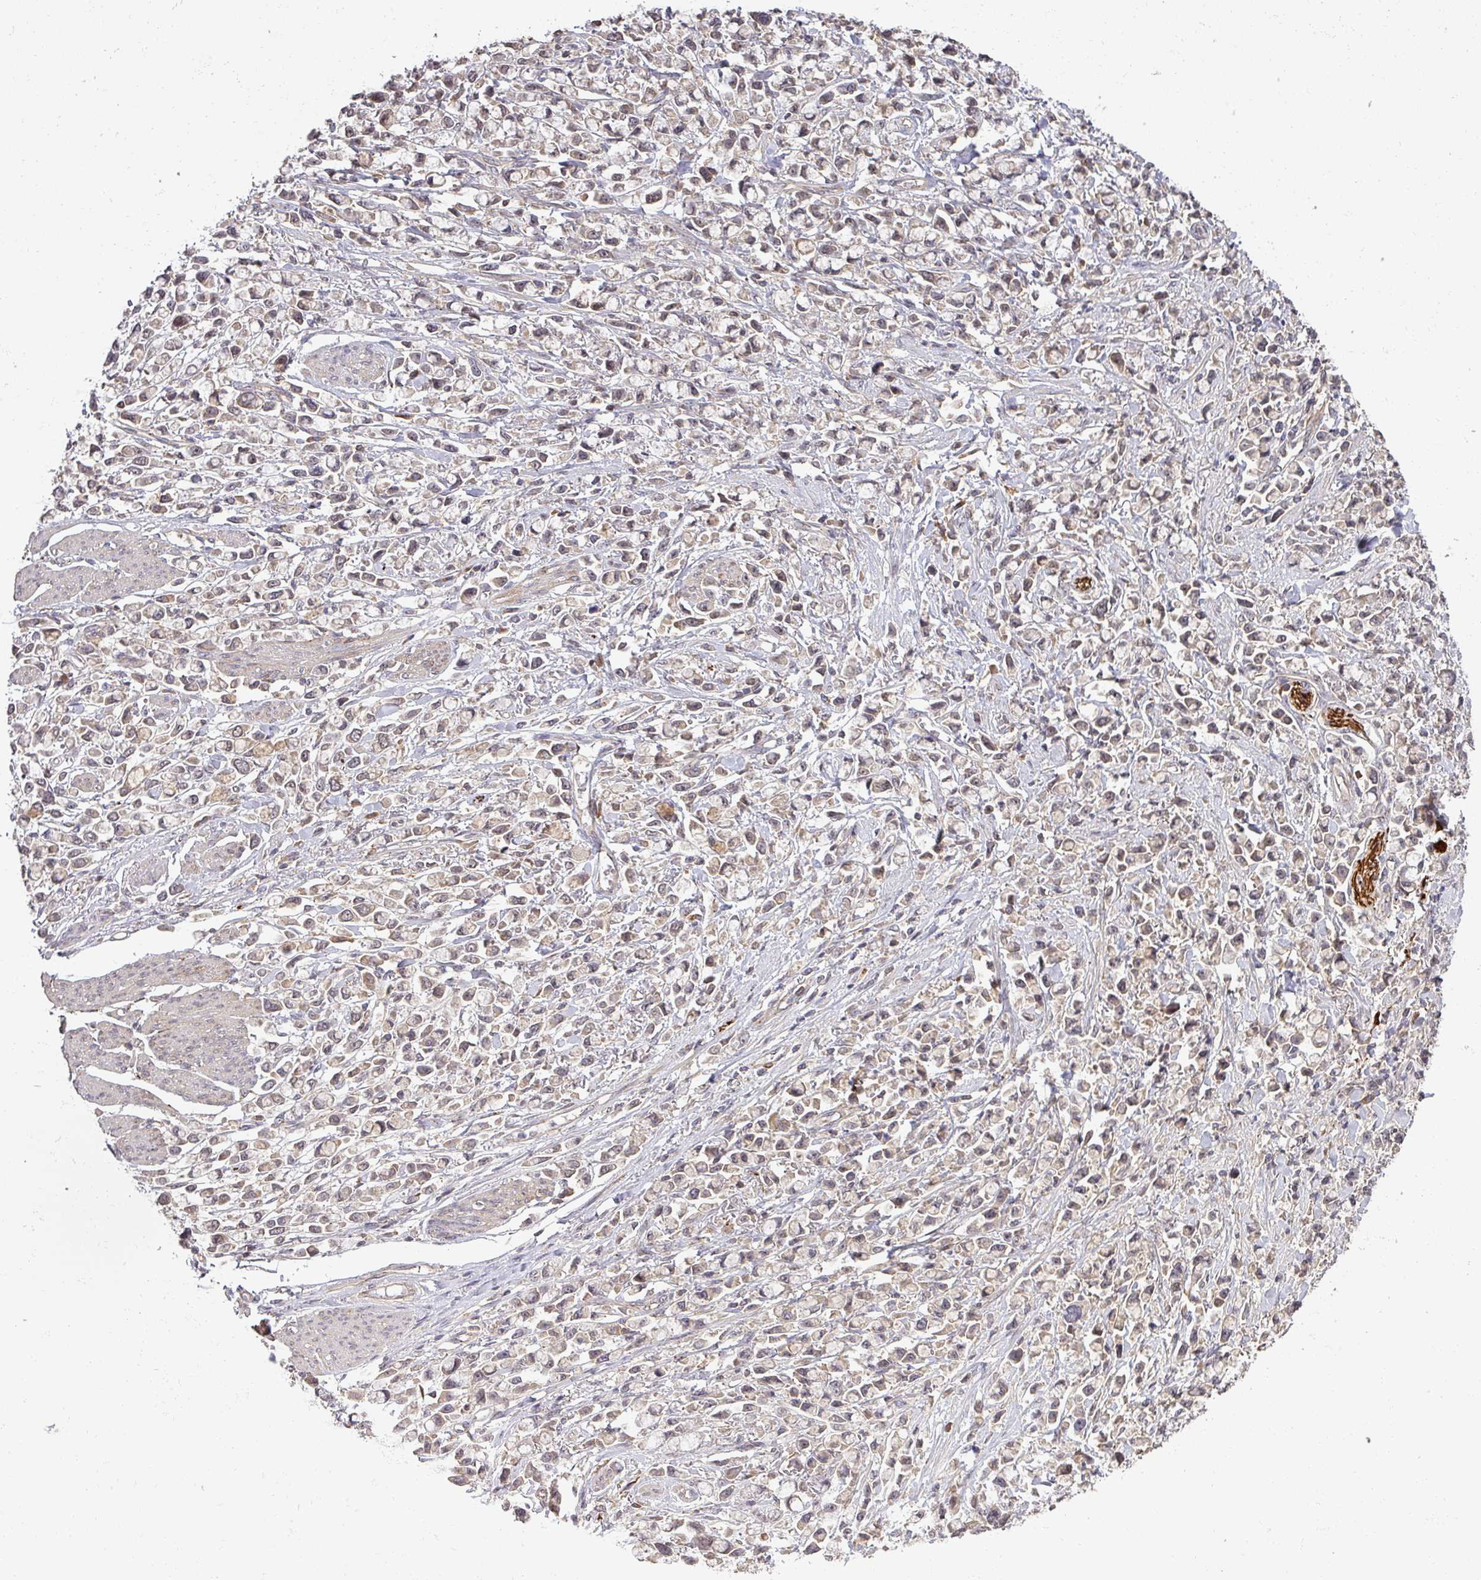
{"staining": {"intensity": "moderate", "quantity": "25%-75%", "location": "cytoplasmic/membranous"}, "tissue": "stomach cancer", "cell_type": "Tumor cells", "image_type": "cancer", "snomed": [{"axis": "morphology", "description": "Adenocarcinoma, NOS"}, {"axis": "topography", "description": "Stomach"}], "caption": "A histopathology image of human stomach cancer (adenocarcinoma) stained for a protein demonstrates moderate cytoplasmic/membranous brown staining in tumor cells.", "gene": "CCDC121", "patient": {"sex": "female", "age": 81}}